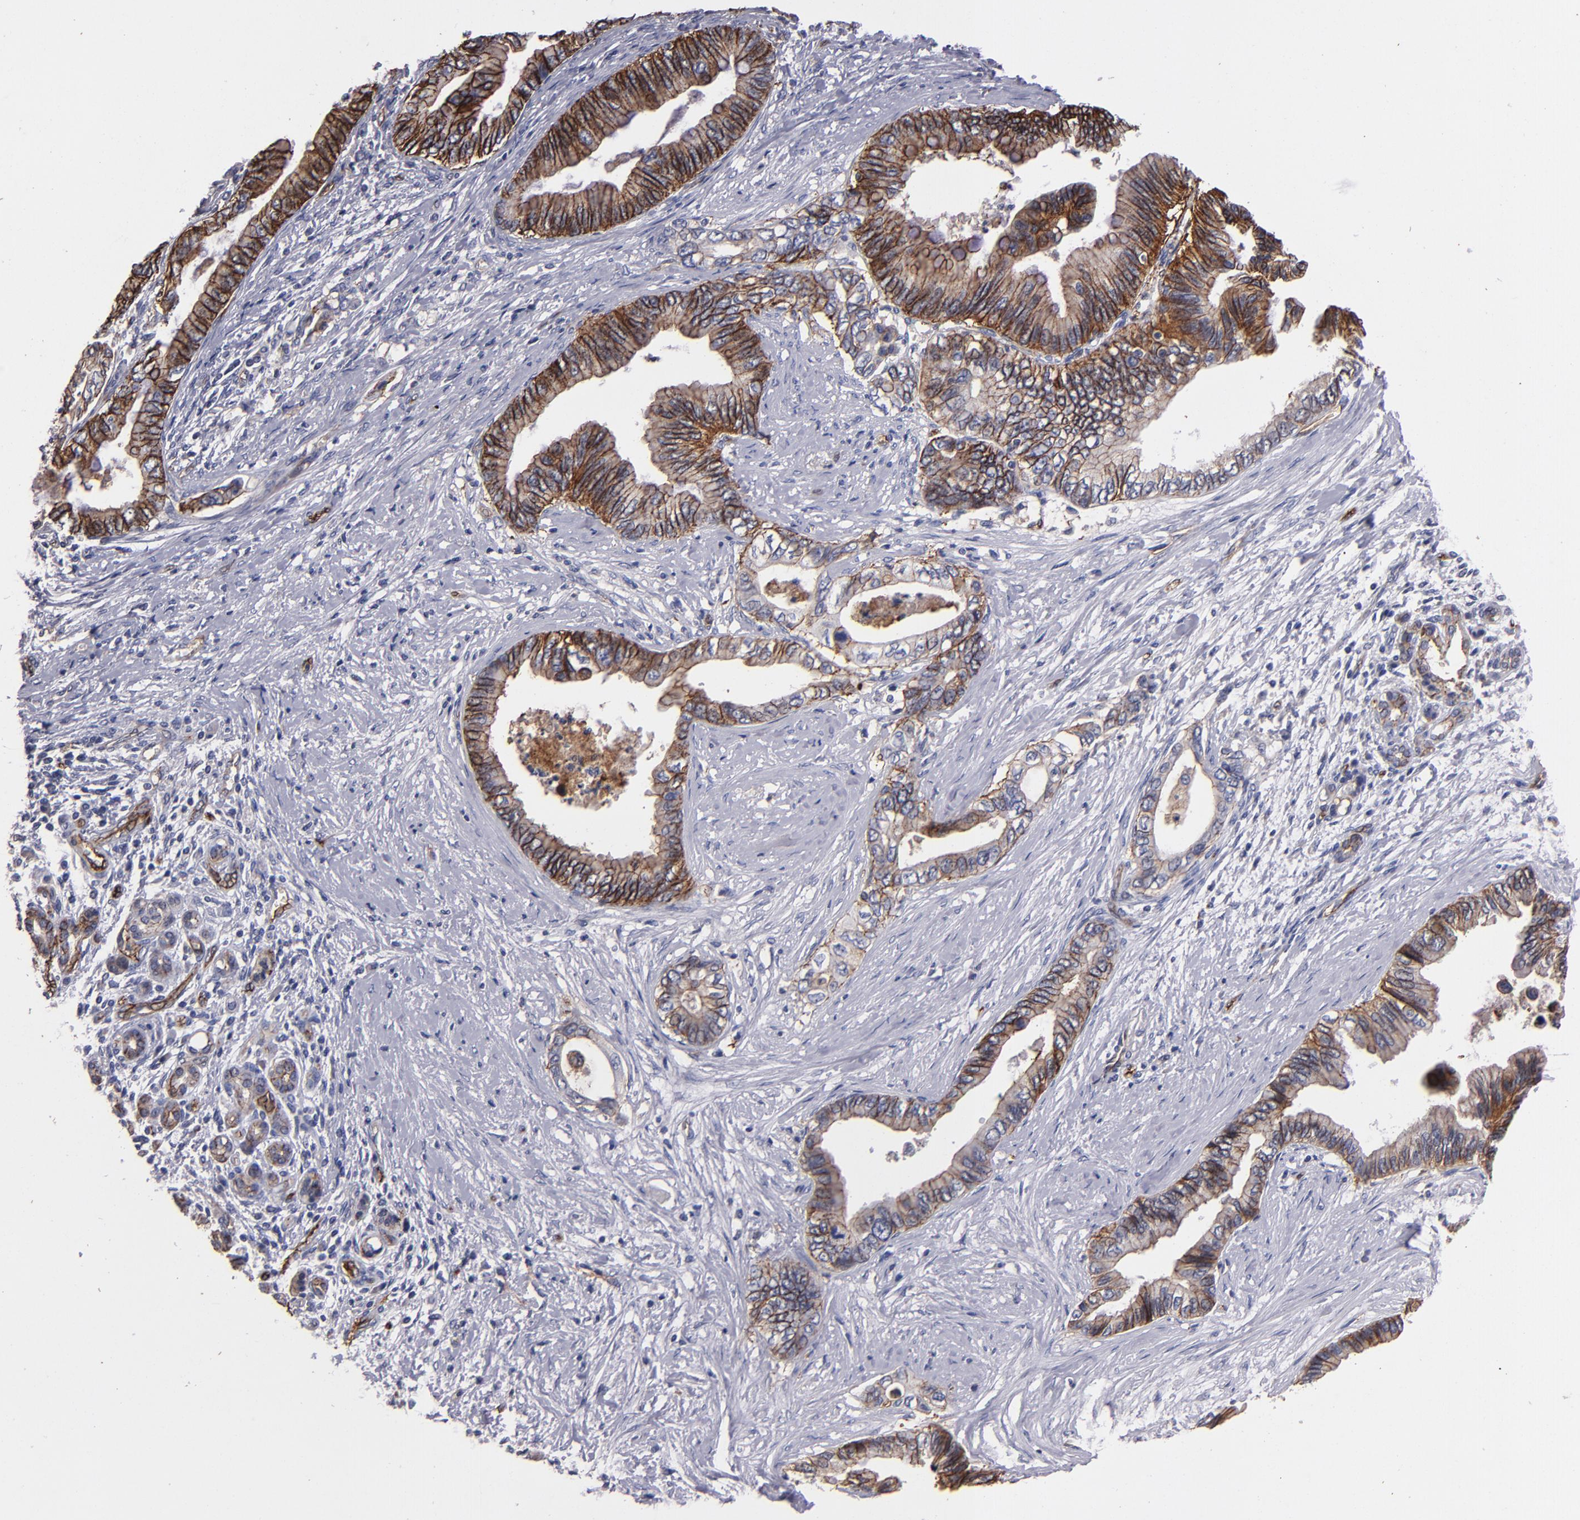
{"staining": {"intensity": "moderate", "quantity": ">75%", "location": "cytoplasmic/membranous"}, "tissue": "pancreatic cancer", "cell_type": "Tumor cells", "image_type": "cancer", "snomed": [{"axis": "morphology", "description": "Adenocarcinoma, NOS"}, {"axis": "topography", "description": "Pancreas"}], "caption": "Immunohistochemistry (IHC) photomicrograph of neoplastic tissue: human pancreatic cancer (adenocarcinoma) stained using immunohistochemistry reveals medium levels of moderate protein expression localized specifically in the cytoplasmic/membranous of tumor cells, appearing as a cytoplasmic/membranous brown color.", "gene": "CLDN5", "patient": {"sex": "female", "age": 66}}